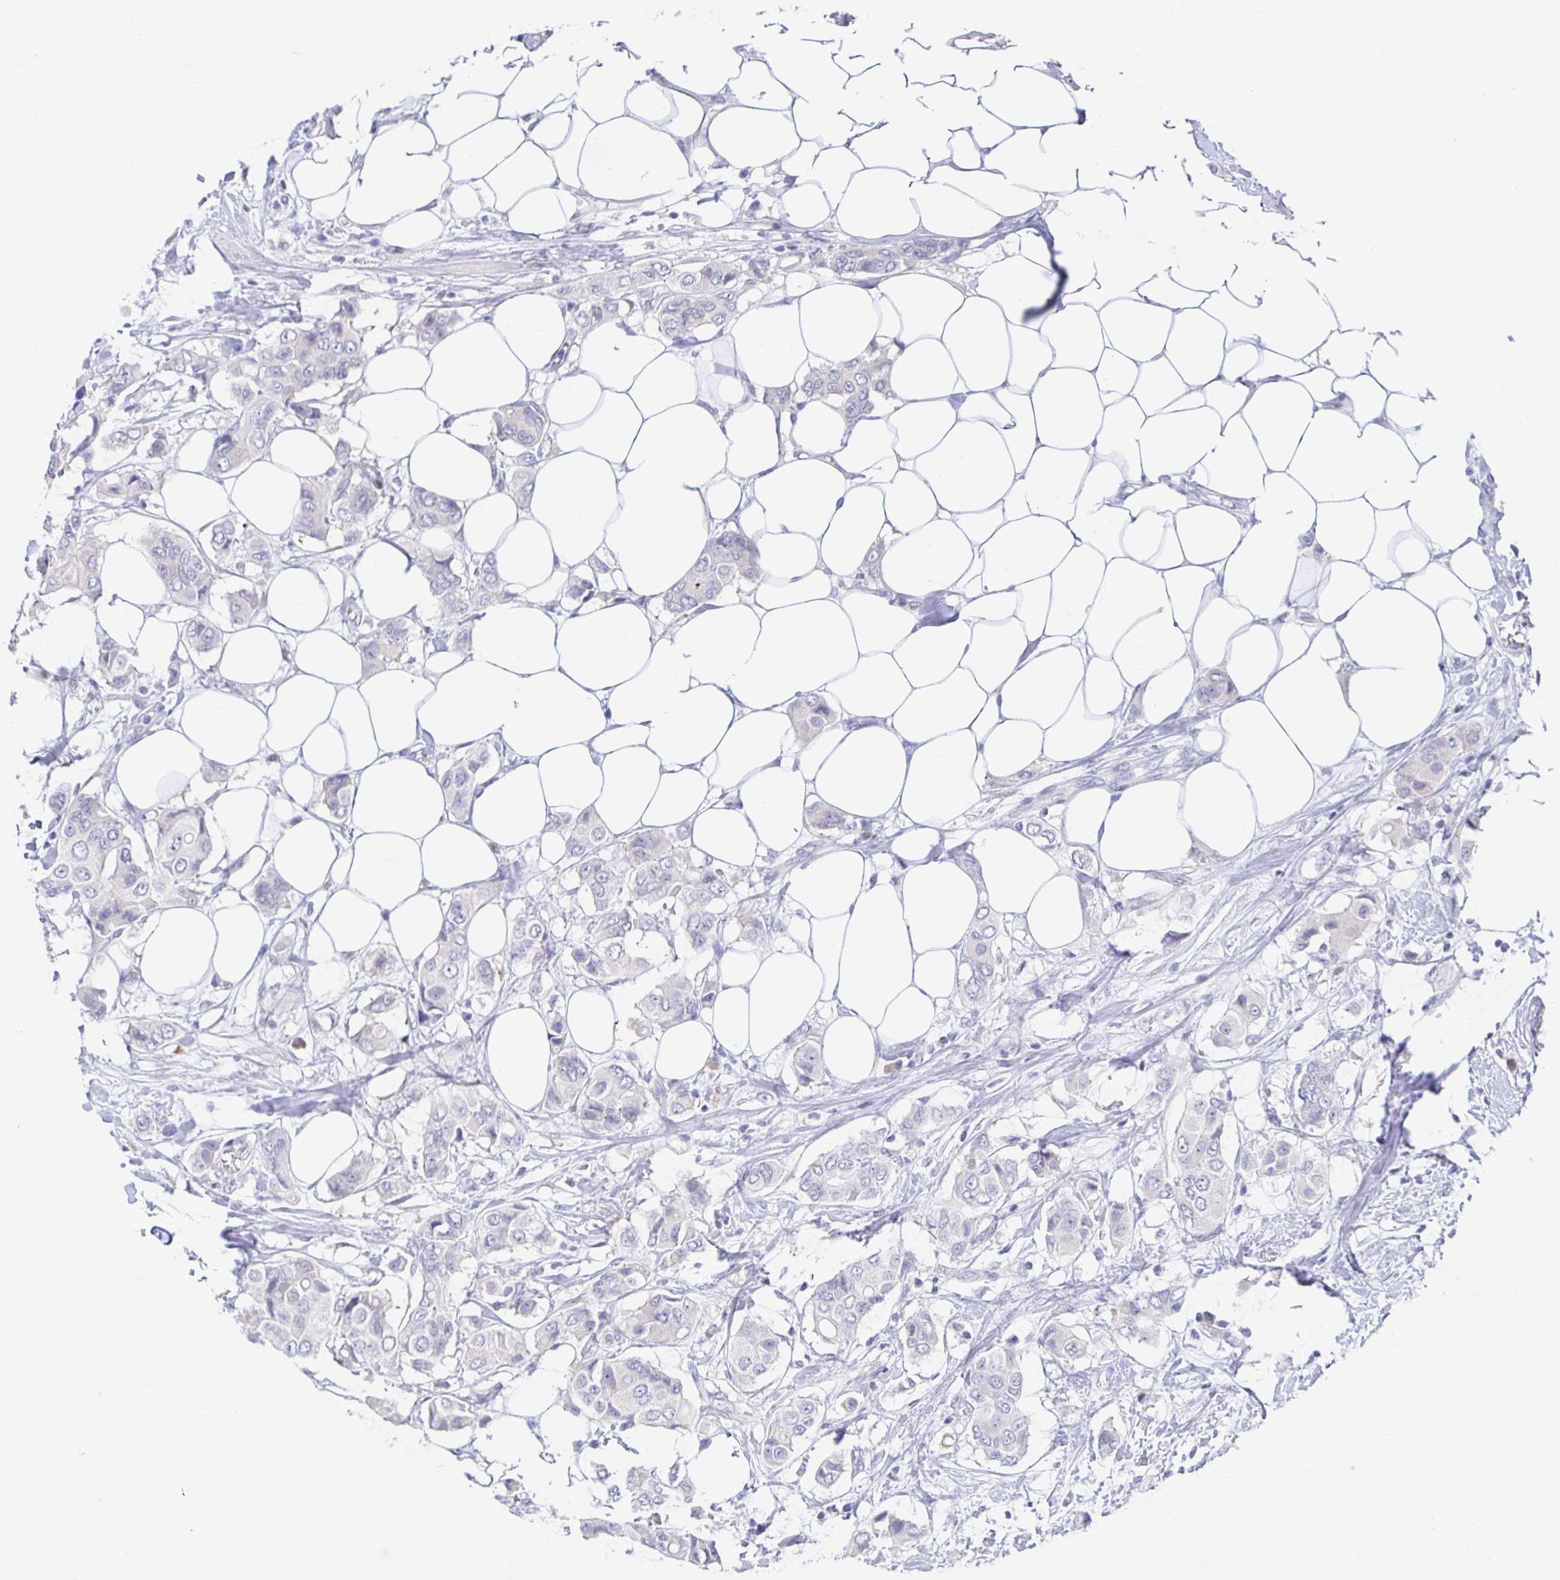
{"staining": {"intensity": "negative", "quantity": "none", "location": "none"}, "tissue": "breast cancer", "cell_type": "Tumor cells", "image_type": "cancer", "snomed": [{"axis": "morphology", "description": "Lobular carcinoma"}, {"axis": "topography", "description": "Breast"}], "caption": "A high-resolution histopathology image shows IHC staining of lobular carcinoma (breast), which exhibits no significant positivity in tumor cells.", "gene": "SIAH3", "patient": {"sex": "female", "age": 51}}